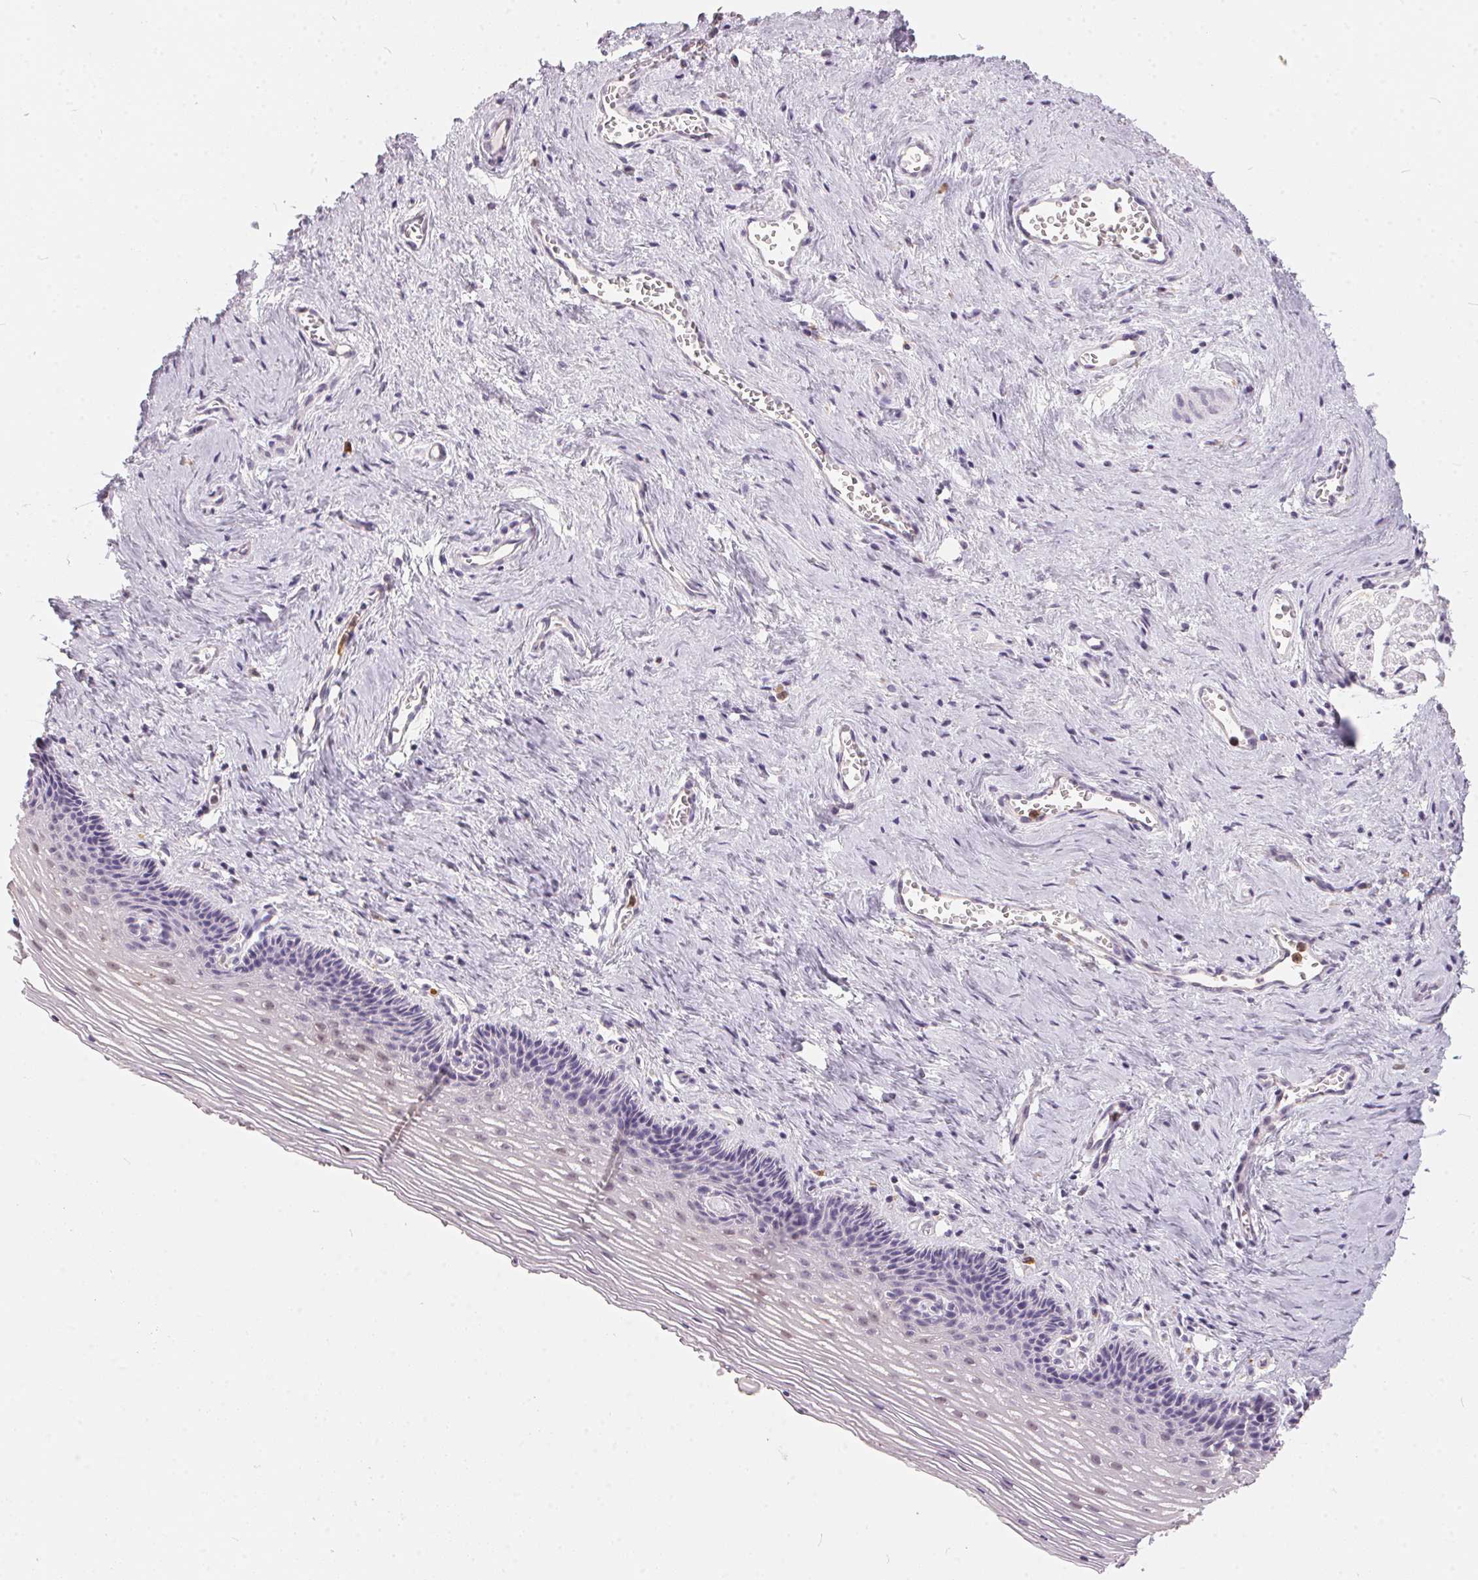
{"staining": {"intensity": "negative", "quantity": "none", "location": "none"}, "tissue": "vagina", "cell_type": "Squamous epithelial cells", "image_type": "normal", "snomed": [{"axis": "morphology", "description": "Normal tissue, NOS"}, {"axis": "topography", "description": "Vagina"}, {"axis": "topography", "description": "Cervix"}], "caption": "Protein analysis of benign vagina exhibits no significant staining in squamous epithelial cells.", "gene": "SERPINB1", "patient": {"sex": "female", "age": 37}}